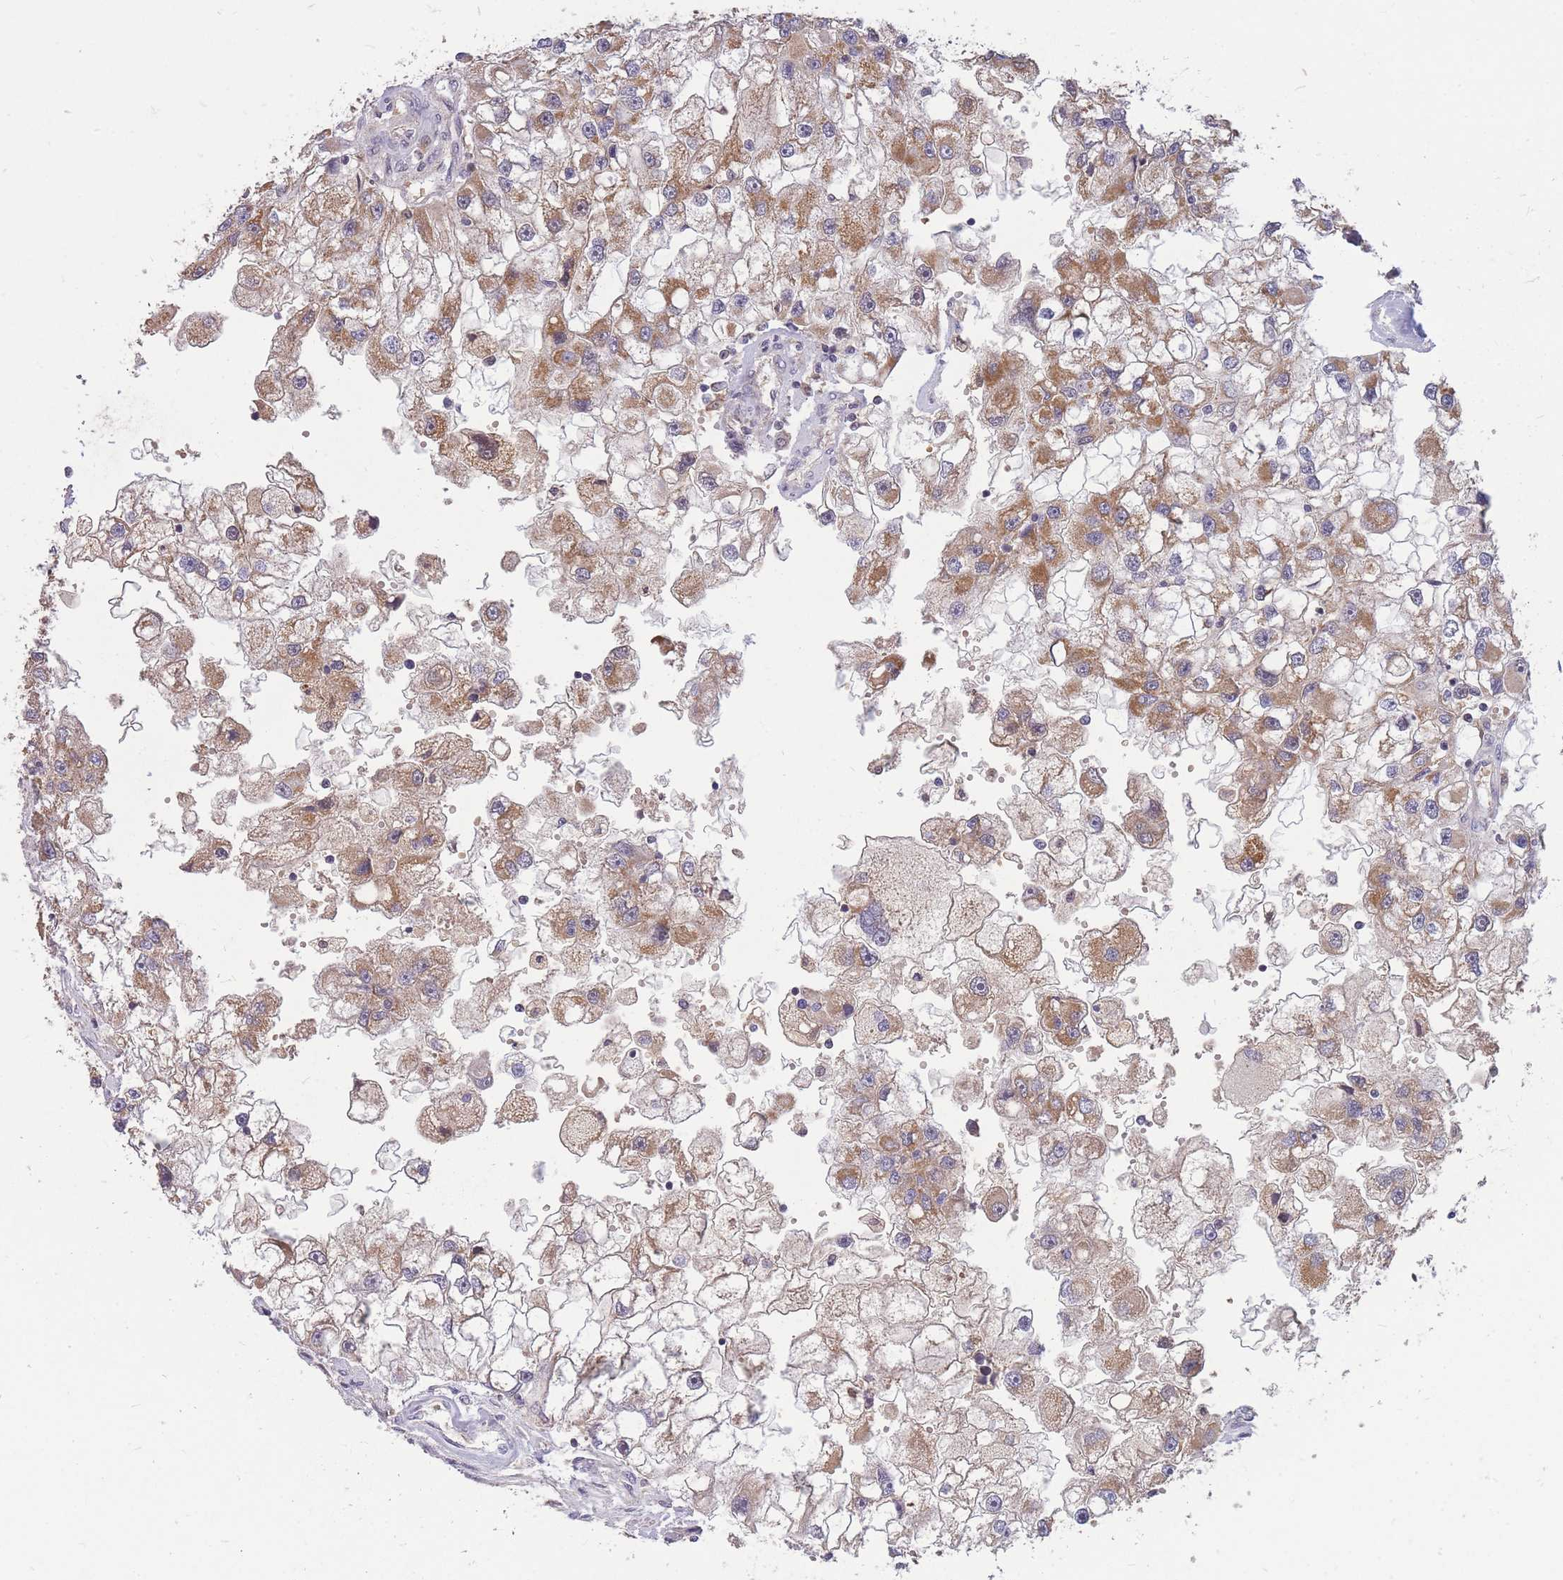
{"staining": {"intensity": "moderate", "quantity": ">75%", "location": "cytoplasmic/membranous"}, "tissue": "renal cancer", "cell_type": "Tumor cells", "image_type": "cancer", "snomed": [{"axis": "morphology", "description": "Adenocarcinoma, NOS"}, {"axis": "topography", "description": "Kidney"}], "caption": "Renal cancer (adenocarcinoma) stained with DAB immunohistochemistry (IHC) shows medium levels of moderate cytoplasmic/membranous expression in approximately >75% of tumor cells. (Stains: DAB in brown, nuclei in blue, Microscopy: brightfield microscopy at high magnification).", "gene": "PTPMT1", "patient": {"sex": "male", "age": 63}}